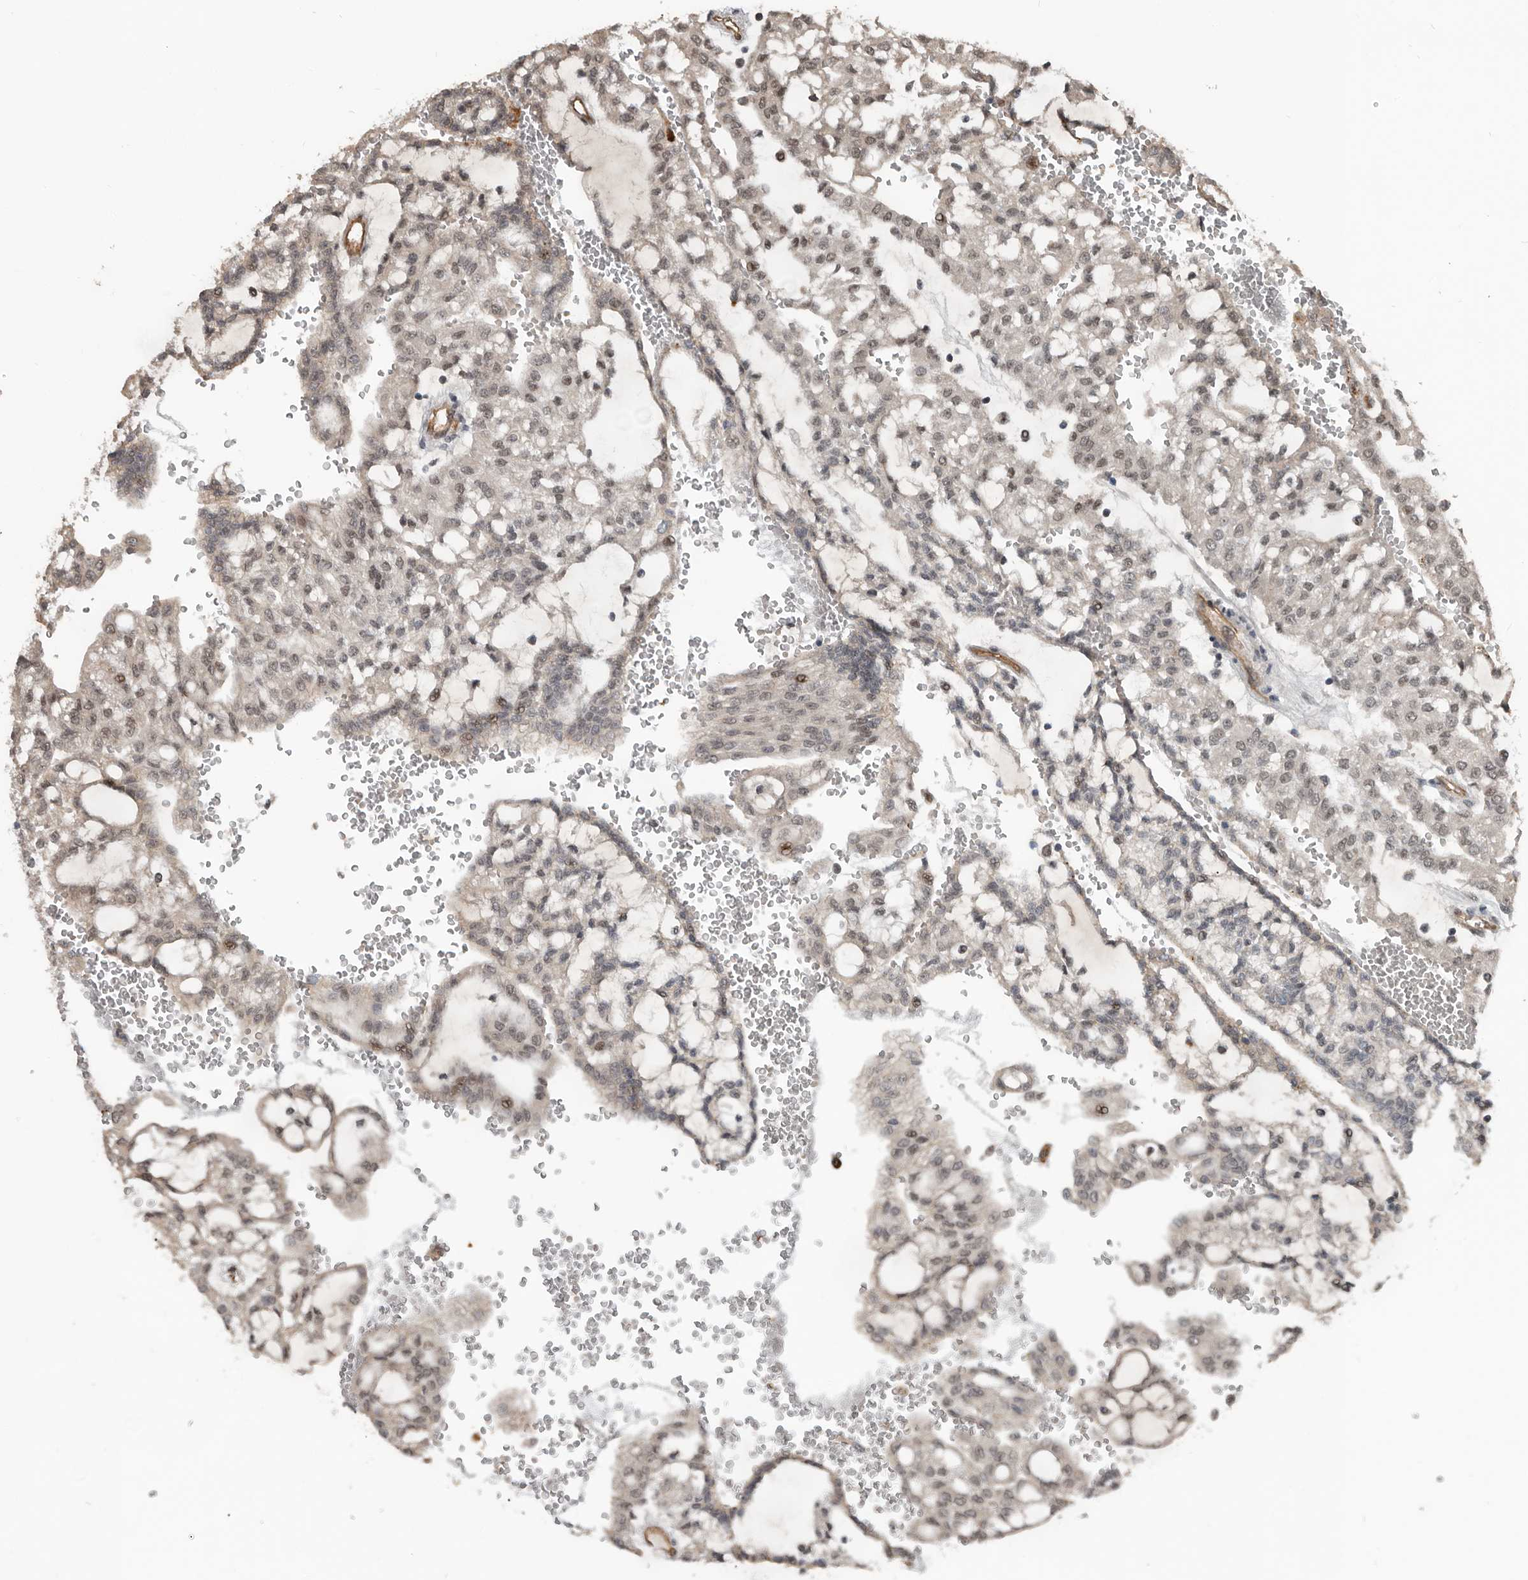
{"staining": {"intensity": "weak", "quantity": ">75%", "location": "cytoplasmic/membranous,nuclear"}, "tissue": "renal cancer", "cell_type": "Tumor cells", "image_type": "cancer", "snomed": [{"axis": "morphology", "description": "Adenocarcinoma, NOS"}, {"axis": "topography", "description": "Kidney"}], "caption": "Brown immunohistochemical staining in human renal cancer (adenocarcinoma) displays weak cytoplasmic/membranous and nuclear positivity in approximately >75% of tumor cells. Ihc stains the protein in brown and the nuclei are stained blue.", "gene": "YOD1", "patient": {"sex": "male", "age": 63}}